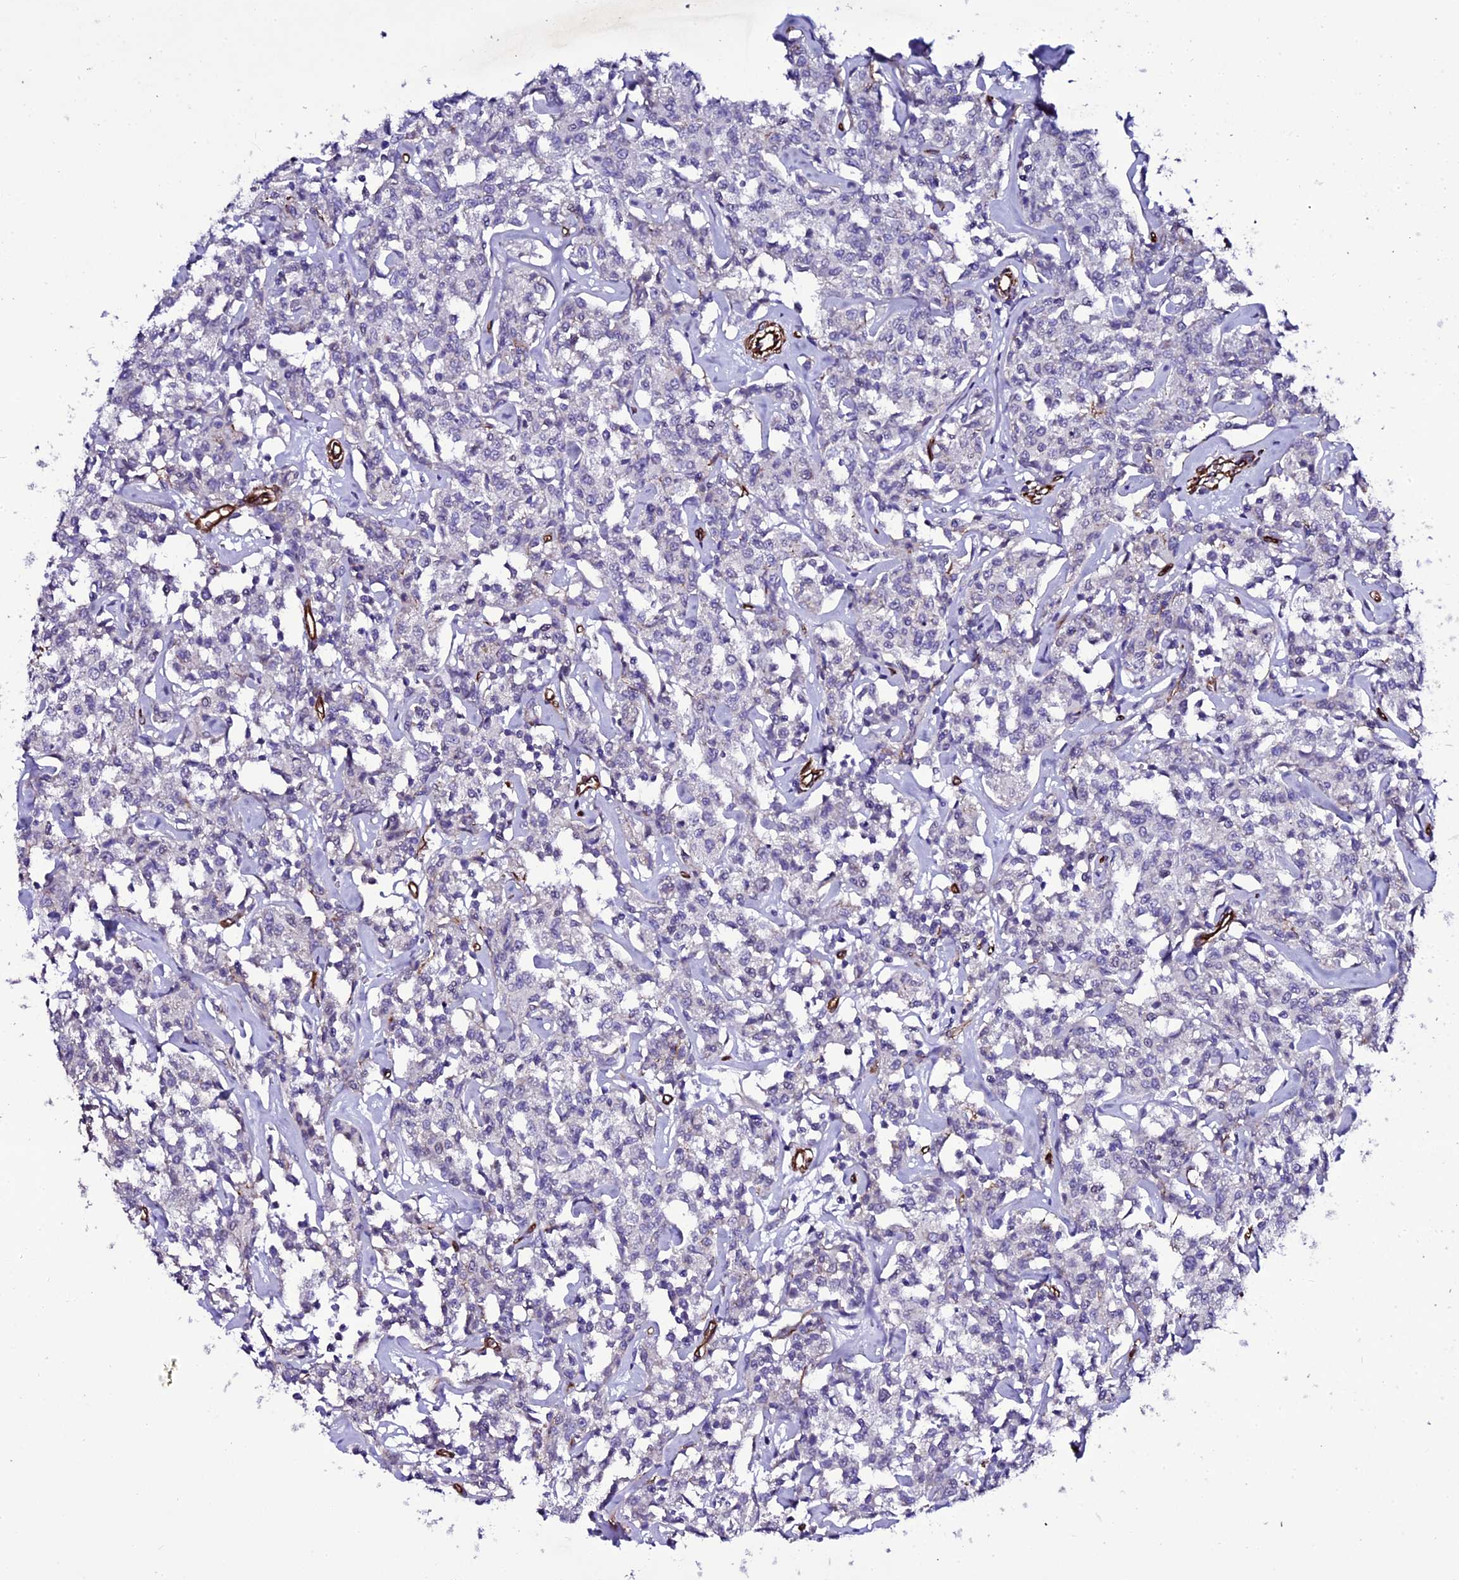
{"staining": {"intensity": "negative", "quantity": "none", "location": "none"}, "tissue": "lymphoma", "cell_type": "Tumor cells", "image_type": "cancer", "snomed": [{"axis": "morphology", "description": "Malignant lymphoma, non-Hodgkin's type, Low grade"}, {"axis": "topography", "description": "Small intestine"}], "caption": "A micrograph of lymphoma stained for a protein demonstrates no brown staining in tumor cells.", "gene": "MEX3C", "patient": {"sex": "female", "age": 59}}